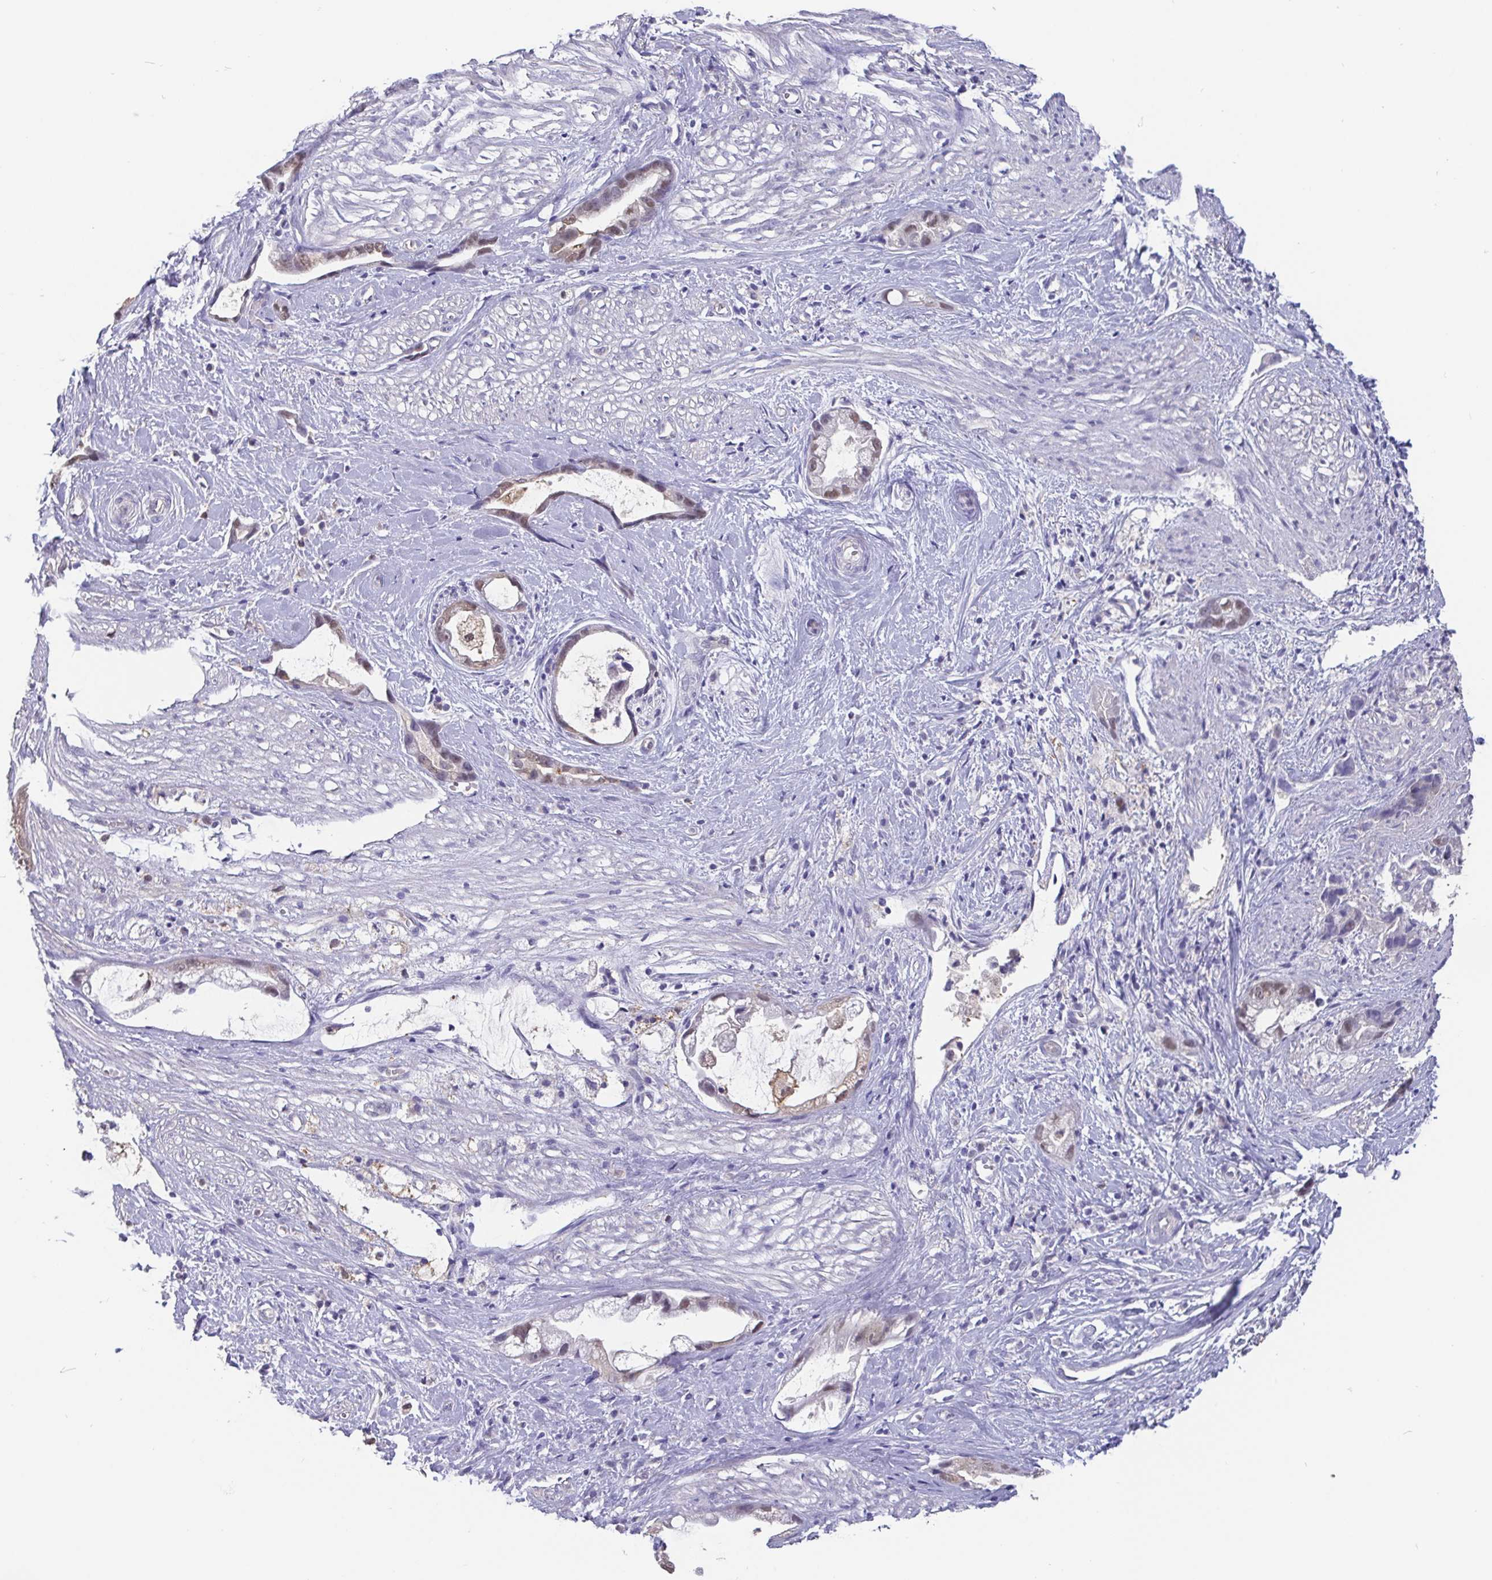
{"staining": {"intensity": "weak", "quantity": "<25%", "location": "cytoplasmic/membranous,nuclear"}, "tissue": "stomach cancer", "cell_type": "Tumor cells", "image_type": "cancer", "snomed": [{"axis": "morphology", "description": "Adenocarcinoma, NOS"}, {"axis": "topography", "description": "Stomach"}], "caption": "An image of human stomach cancer (adenocarcinoma) is negative for staining in tumor cells.", "gene": "IDH1", "patient": {"sex": "male", "age": 55}}